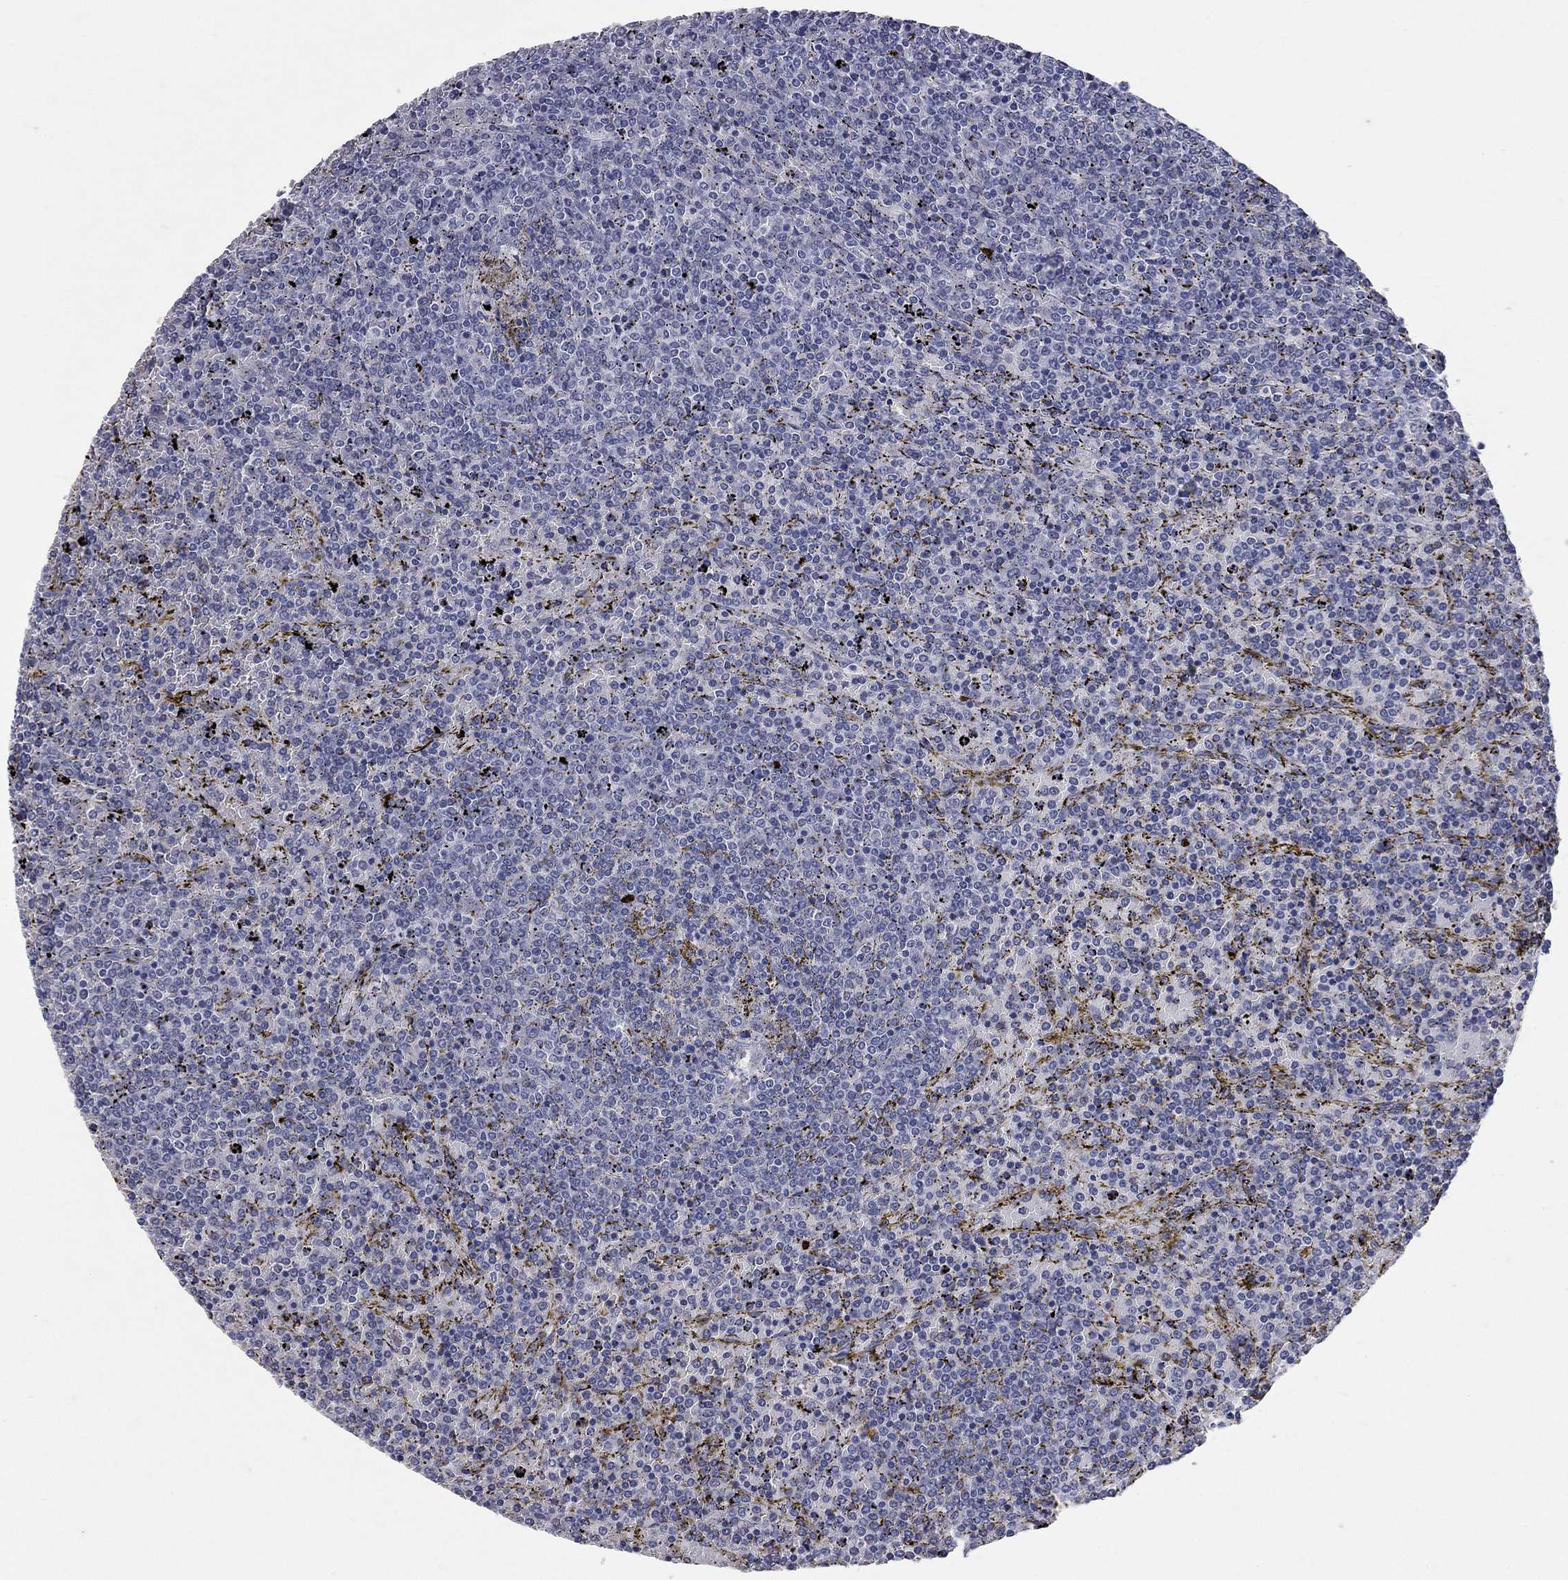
{"staining": {"intensity": "negative", "quantity": "none", "location": "none"}, "tissue": "lymphoma", "cell_type": "Tumor cells", "image_type": "cancer", "snomed": [{"axis": "morphology", "description": "Malignant lymphoma, non-Hodgkin's type, Low grade"}, {"axis": "topography", "description": "Spleen"}], "caption": "Immunohistochemistry (IHC) micrograph of neoplastic tissue: human malignant lymphoma, non-Hodgkin's type (low-grade) stained with DAB (3,3'-diaminobenzidine) demonstrates no significant protein expression in tumor cells. Nuclei are stained in blue.", "gene": "SYT12", "patient": {"sex": "female", "age": 77}}